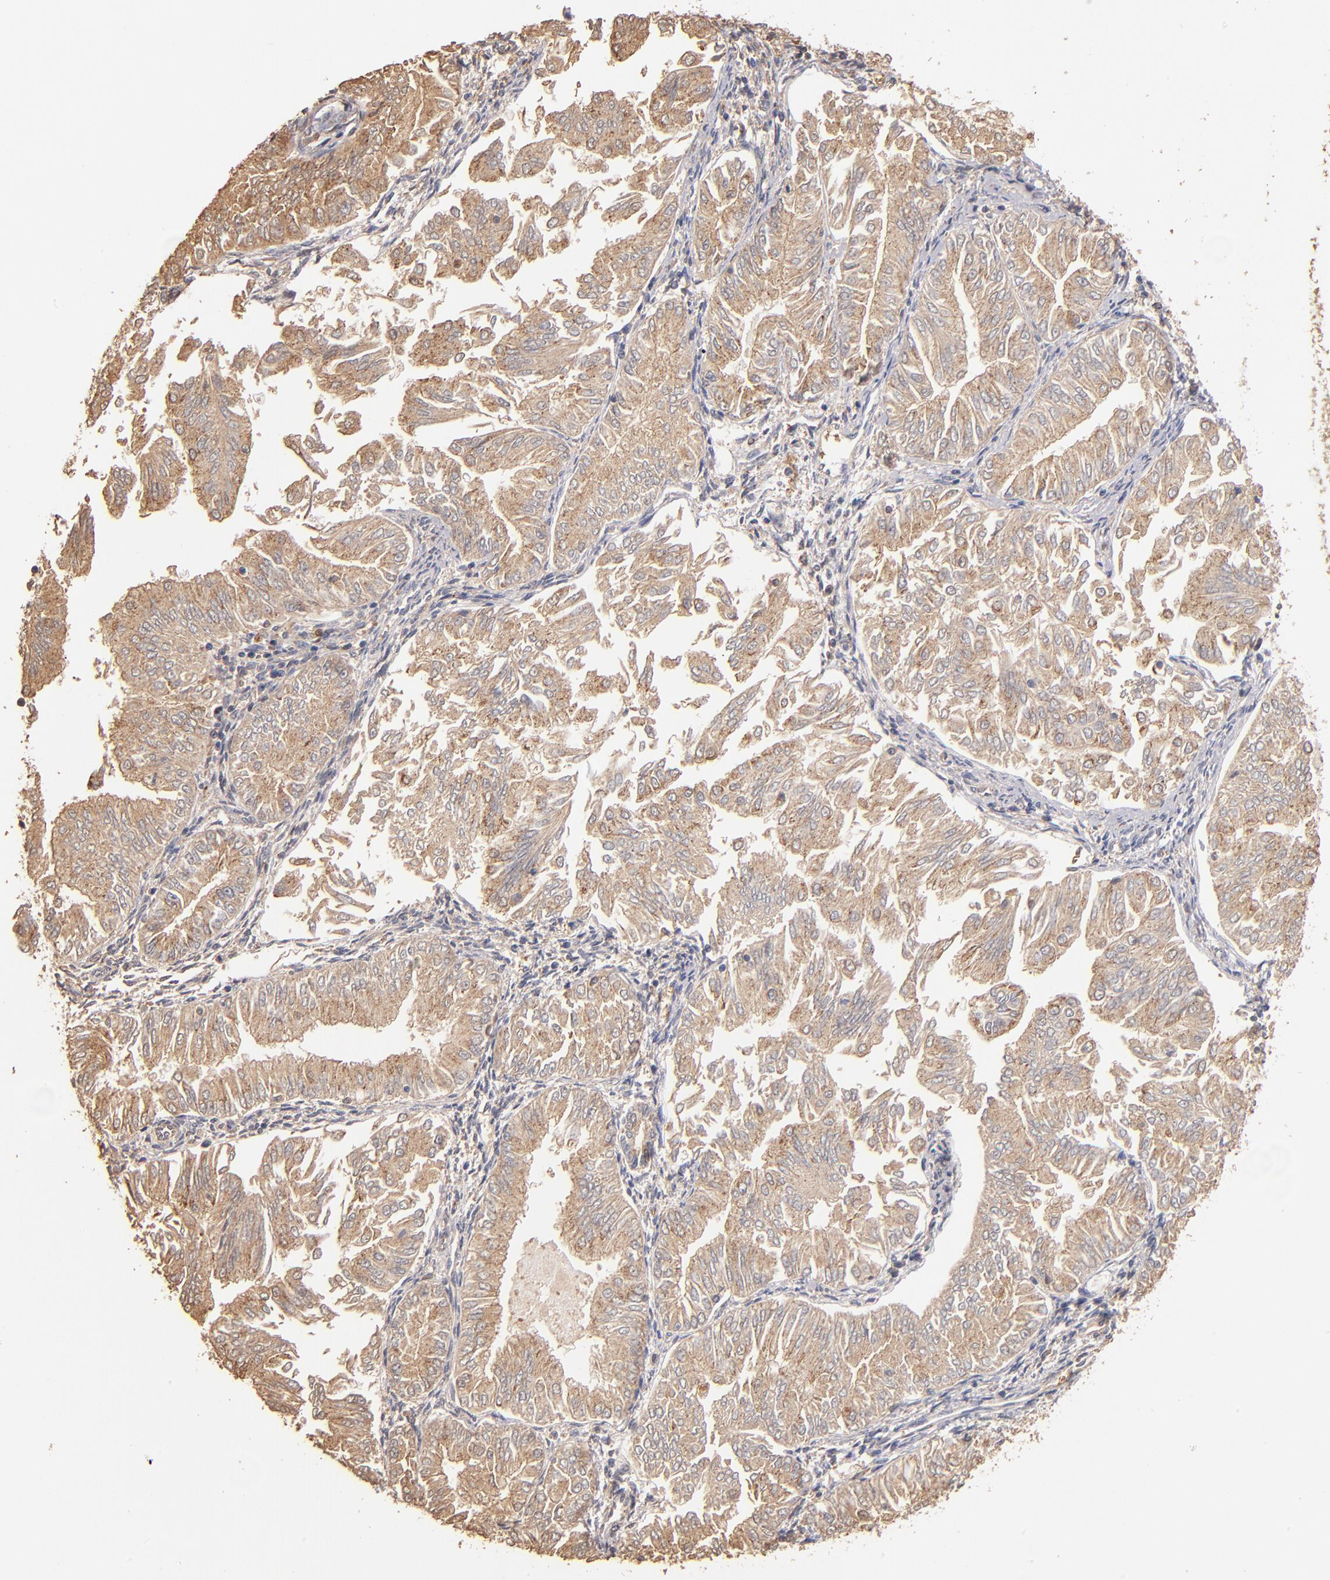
{"staining": {"intensity": "moderate", "quantity": ">75%", "location": "cytoplasmic/membranous"}, "tissue": "endometrial cancer", "cell_type": "Tumor cells", "image_type": "cancer", "snomed": [{"axis": "morphology", "description": "Adenocarcinoma, NOS"}, {"axis": "topography", "description": "Endometrium"}], "caption": "A high-resolution histopathology image shows immunohistochemistry staining of adenocarcinoma (endometrial), which exhibits moderate cytoplasmic/membranous staining in about >75% of tumor cells.", "gene": "RO60", "patient": {"sex": "female", "age": 53}}